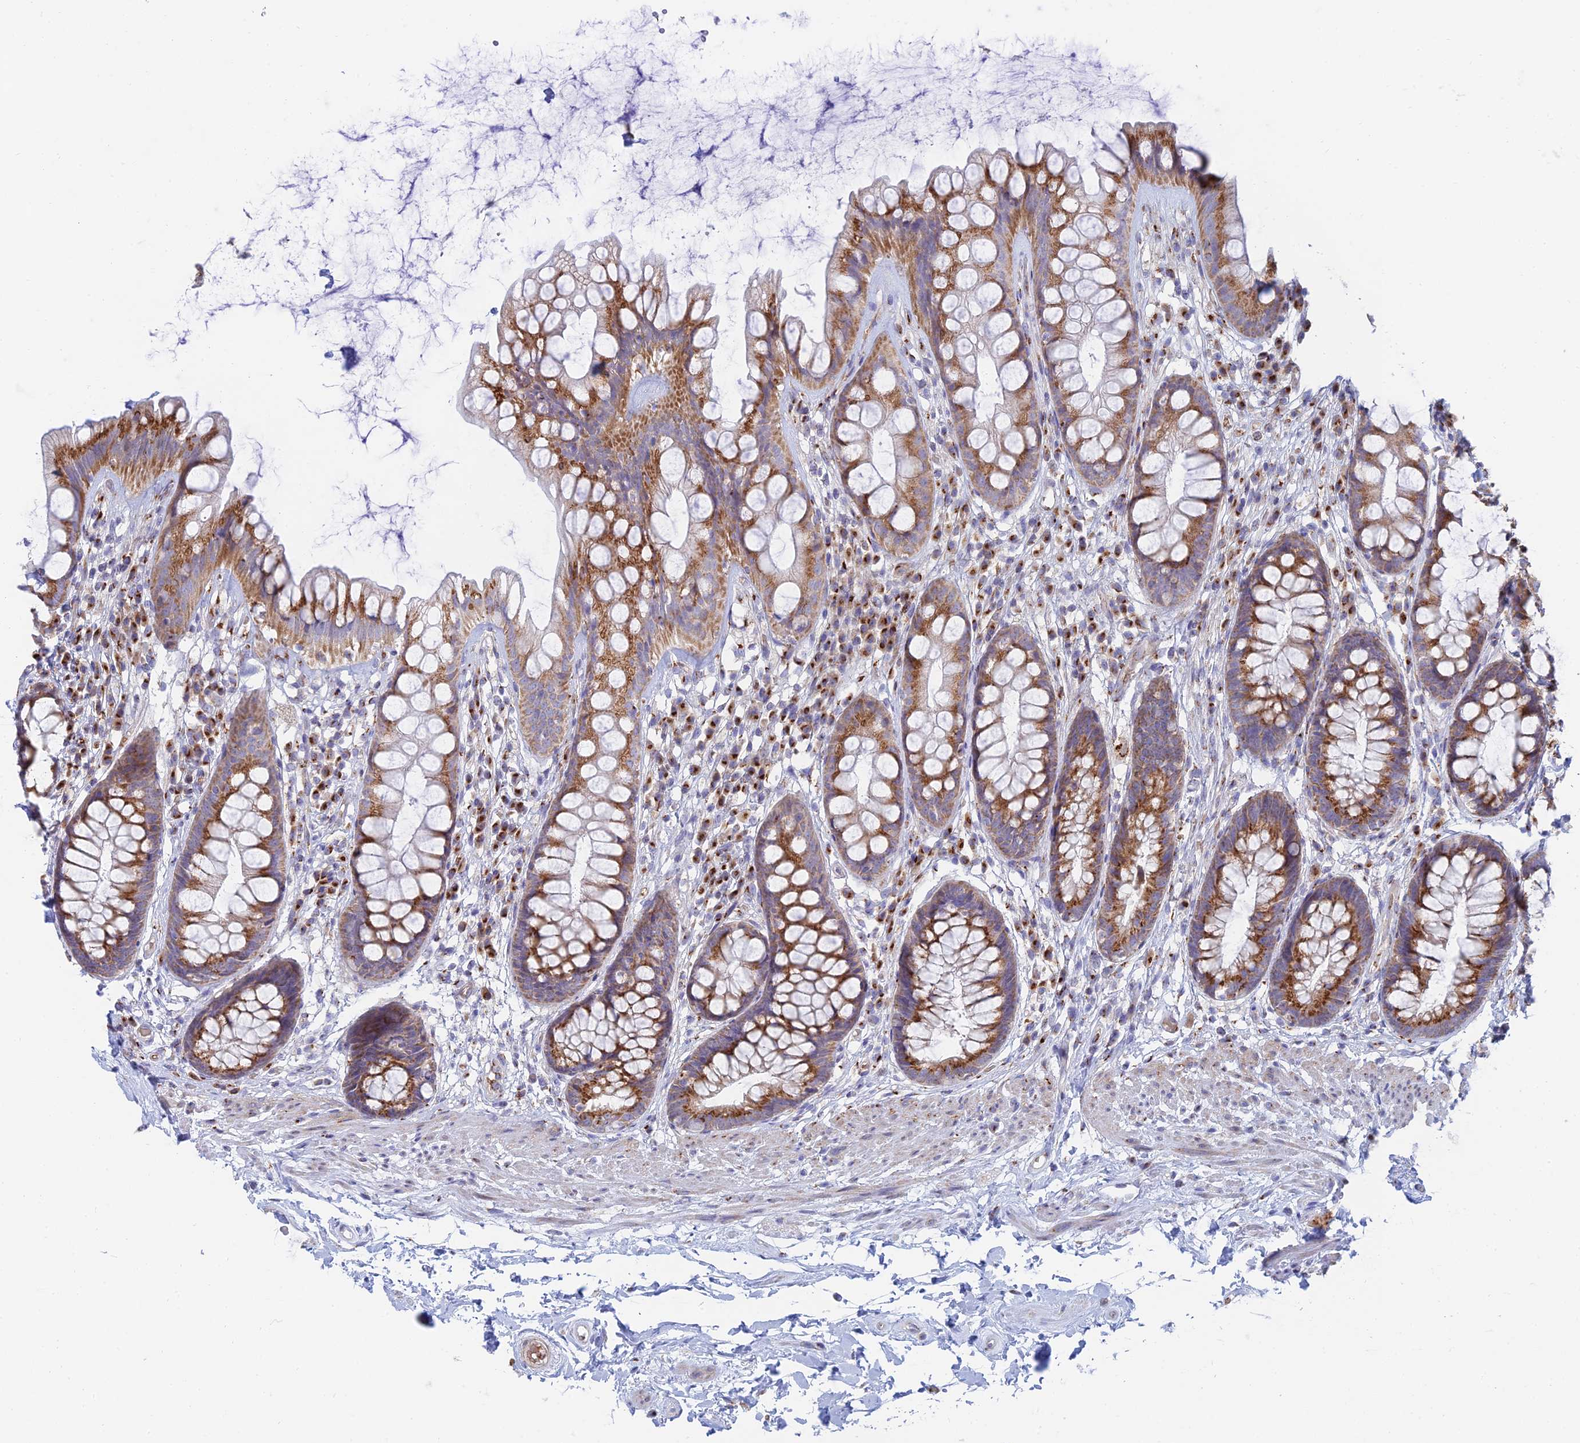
{"staining": {"intensity": "moderate", "quantity": ">75%", "location": "cytoplasmic/membranous"}, "tissue": "rectum", "cell_type": "Glandular cells", "image_type": "normal", "snomed": [{"axis": "morphology", "description": "Normal tissue, NOS"}, {"axis": "topography", "description": "Rectum"}], "caption": "Immunohistochemistry (DAB) staining of normal rectum displays moderate cytoplasmic/membranous protein staining in approximately >75% of glandular cells.", "gene": "ENSG00000267561", "patient": {"sex": "male", "age": 74}}